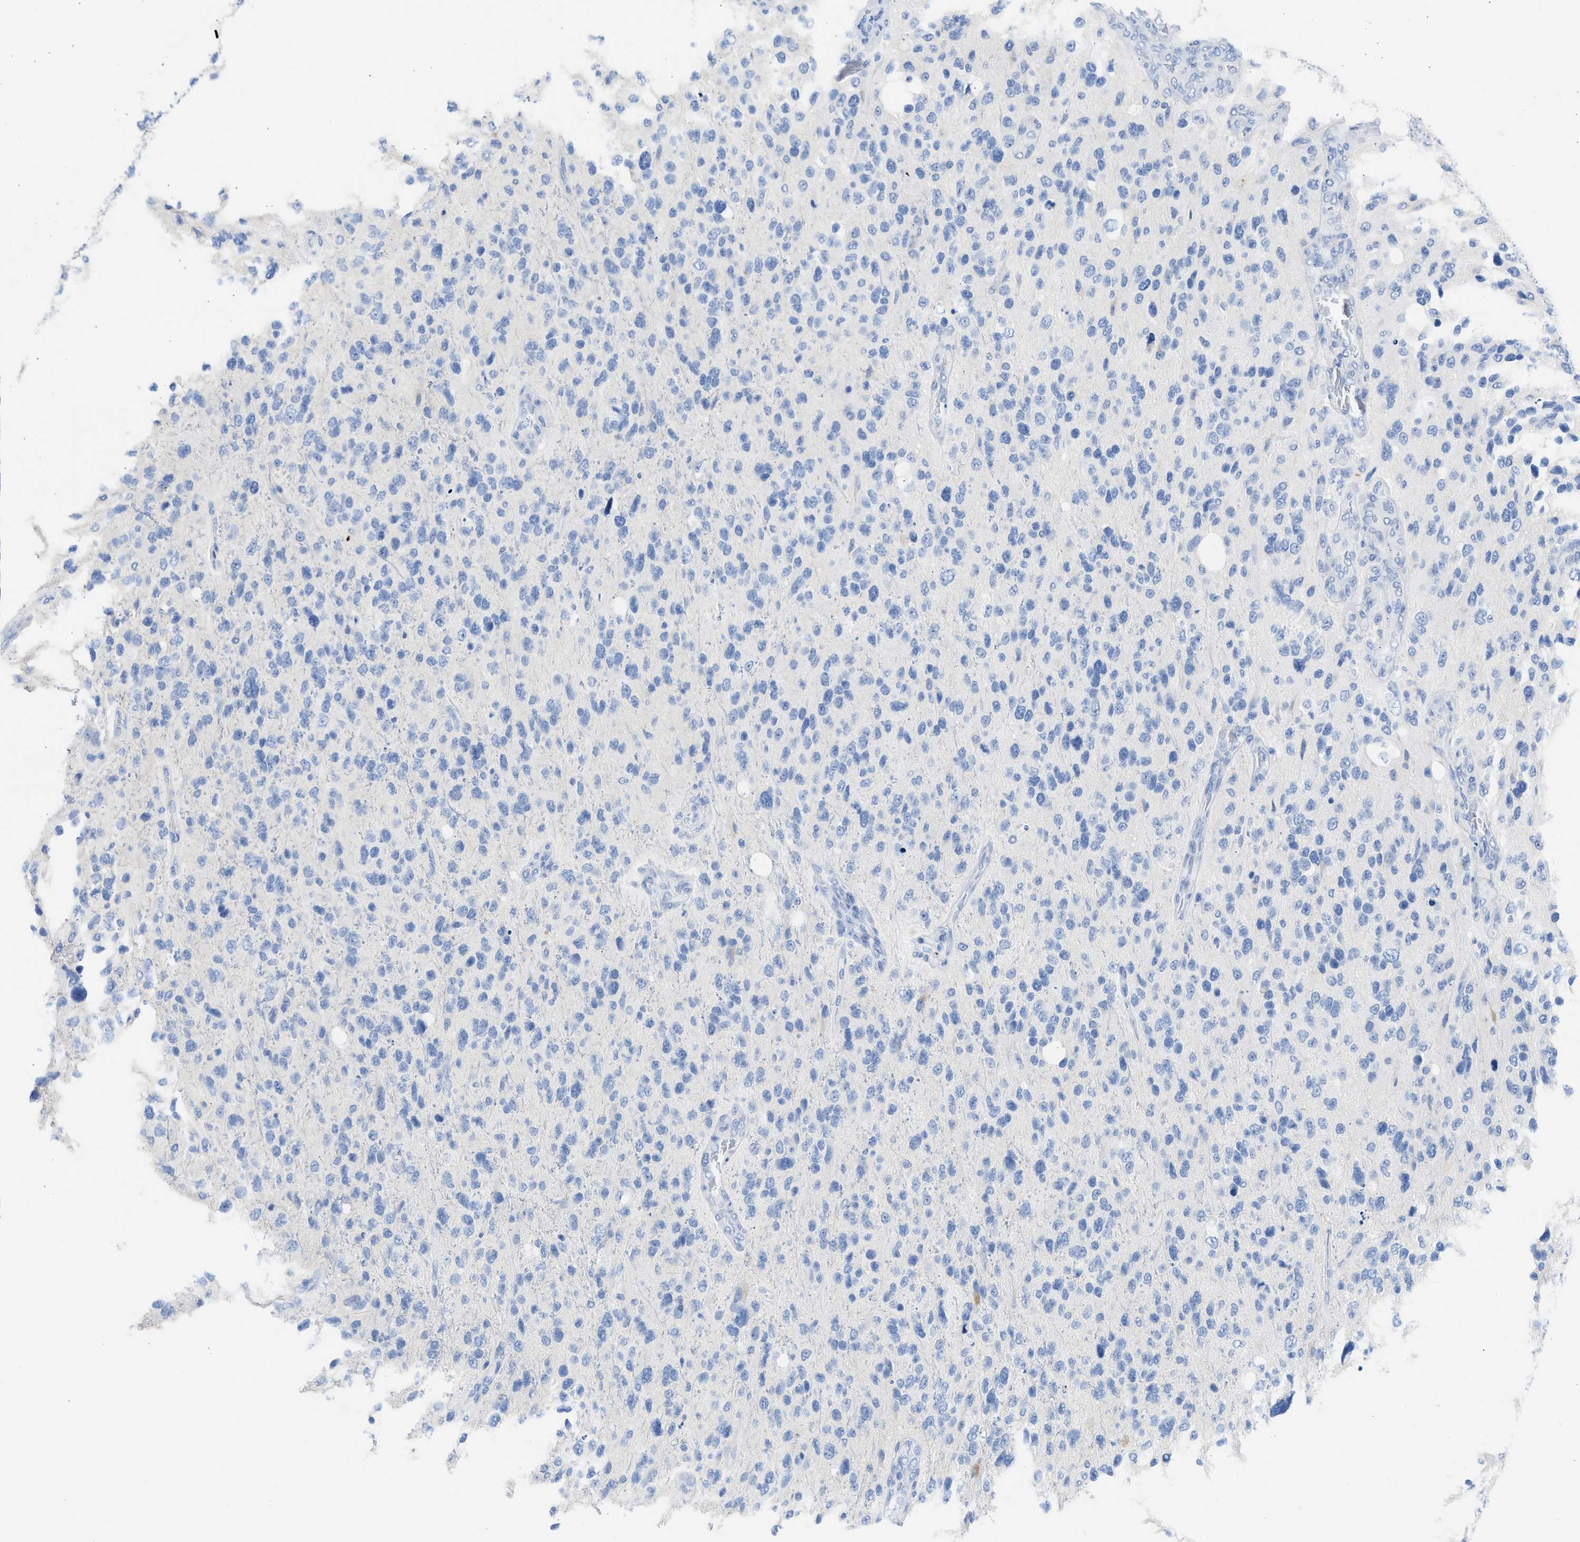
{"staining": {"intensity": "negative", "quantity": "none", "location": "none"}, "tissue": "glioma", "cell_type": "Tumor cells", "image_type": "cancer", "snomed": [{"axis": "morphology", "description": "Glioma, malignant, High grade"}, {"axis": "topography", "description": "Brain"}], "caption": "Protein analysis of malignant high-grade glioma shows no significant positivity in tumor cells. (DAB (3,3'-diaminobenzidine) immunohistochemistry, high magnification).", "gene": "SPATA3", "patient": {"sex": "female", "age": 58}}